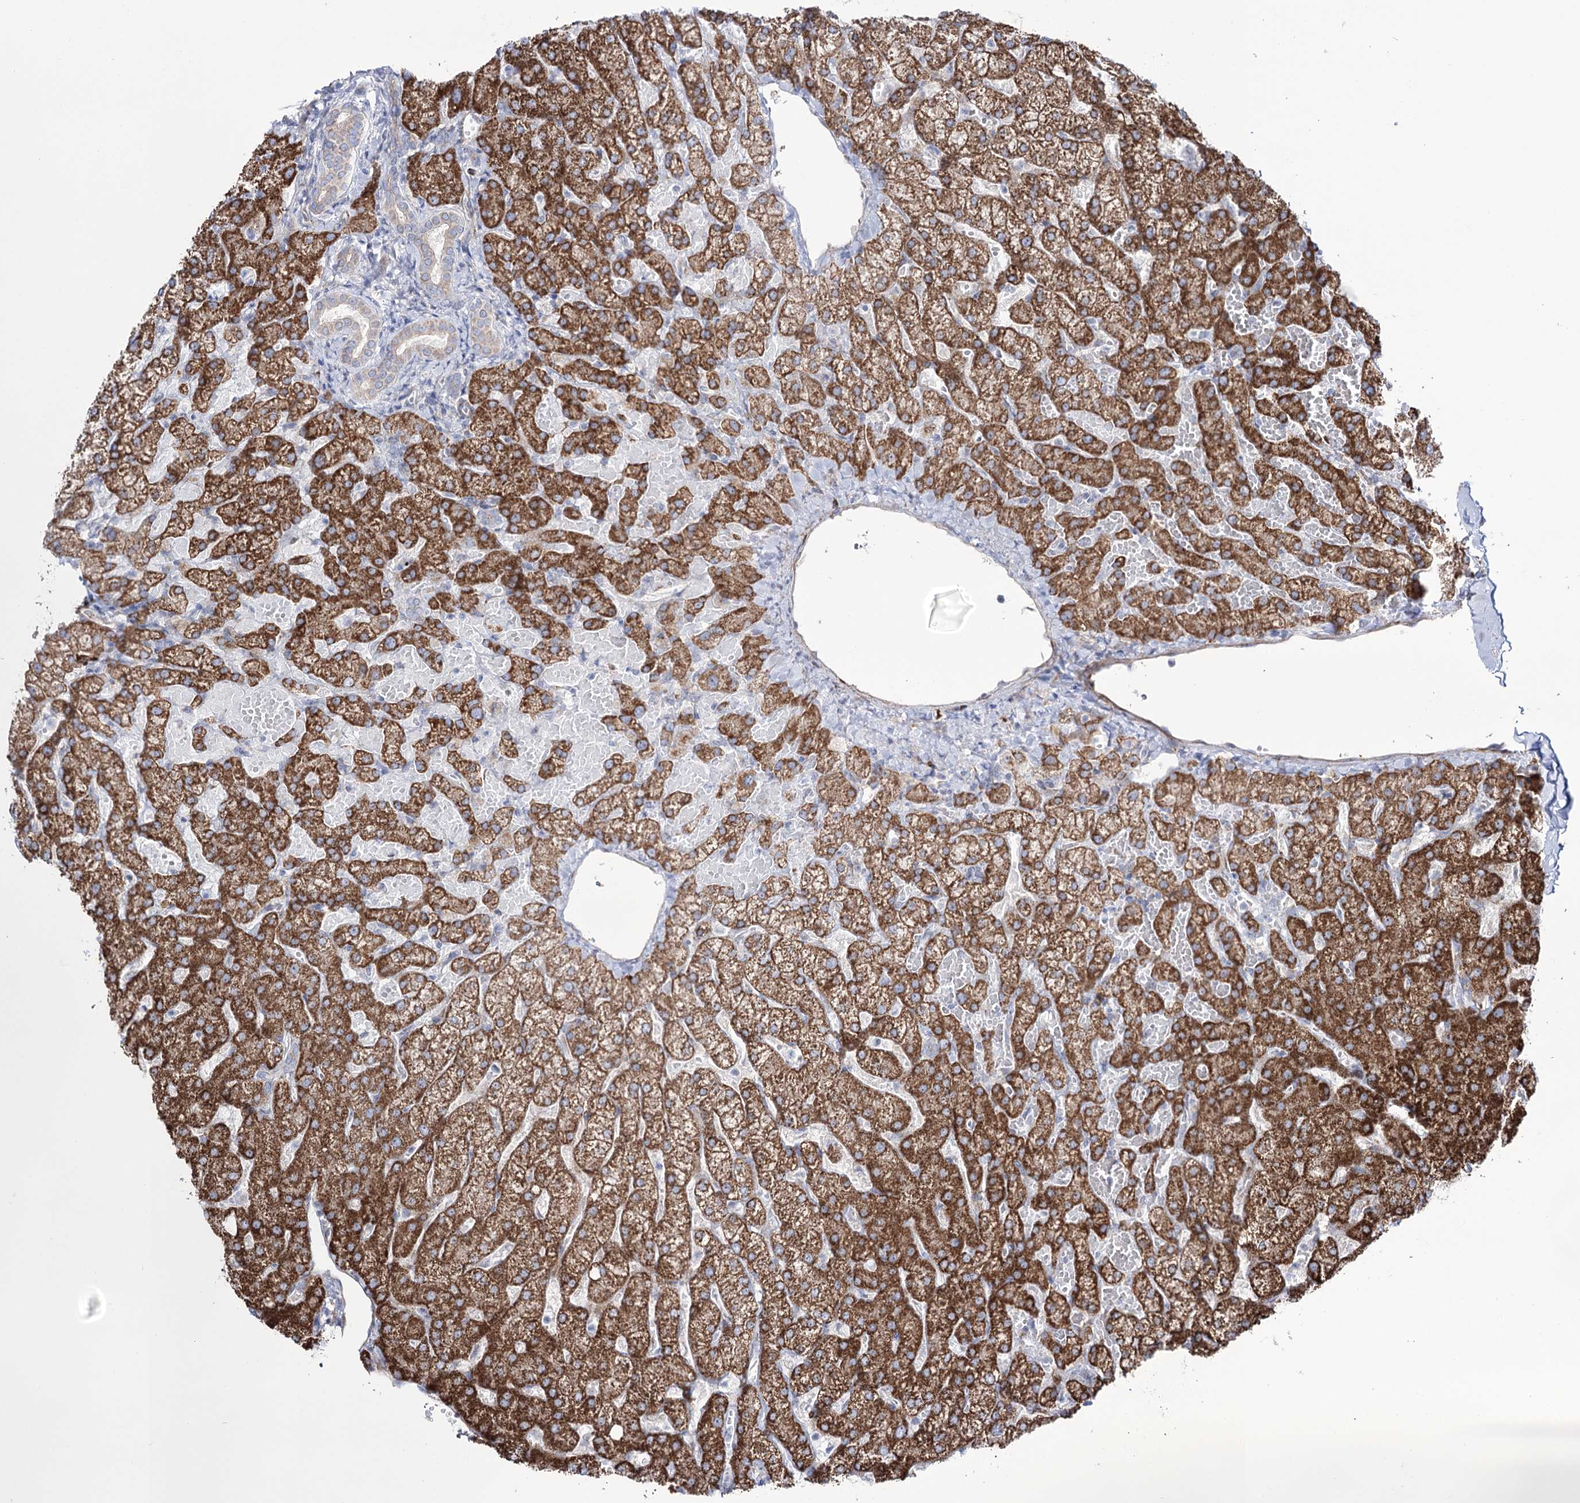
{"staining": {"intensity": "negative", "quantity": "none", "location": "none"}, "tissue": "liver", "cell_type": "Cholangiocytes", "image_type": "normal", "snomed": [{"axis": "morphology", "description": "Normal tissue, NOS"}, {"axis": "topography", "description": "Liver"}], "caption": "This is an IHC micrograph of unremarkable liver. There is no staining in cholangiocytes.", "gene": "METTL5", "patient": {"sex": "female", "age": 54}}